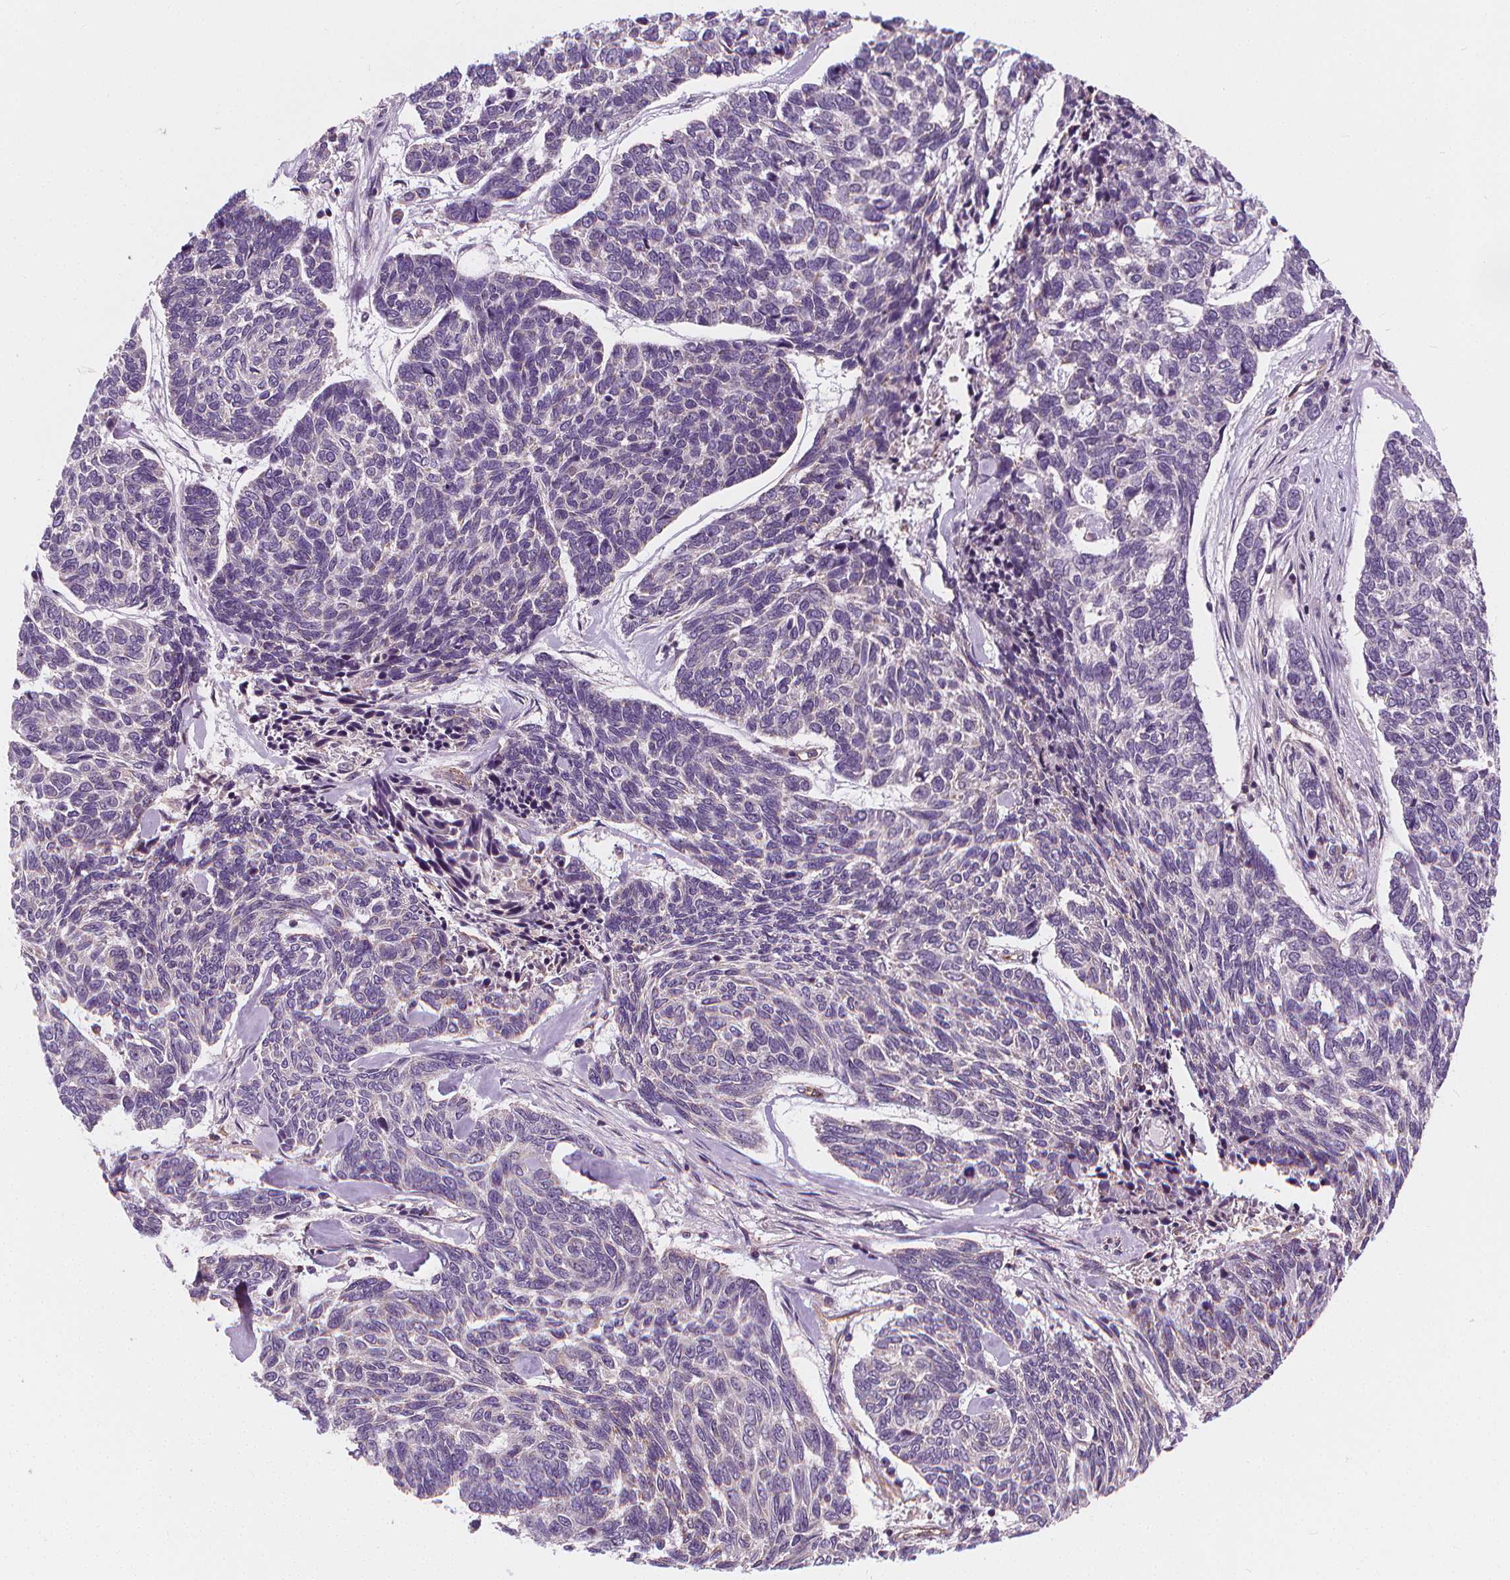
{"staining": {"intensity": "negative", "quantity": "none", "location": "none"}, "tissue": "skin cancer", "cell_type": "Tumor cells", "image_type": "cancer", "snomed": [{"axis": "morphology", "description": "Basal cell carcinoma"}, {"axis": "topography", "description": "Skin"}], "caption": "This micrograph is of skin cancer (basal cell carcinoma) stained with IHC to label a protein in brown with the nuclei are counter-stained blue. There is no positivity in tumor cells.", "gene": "RAB20", "patient": {"sex": "female", "age": 65}}